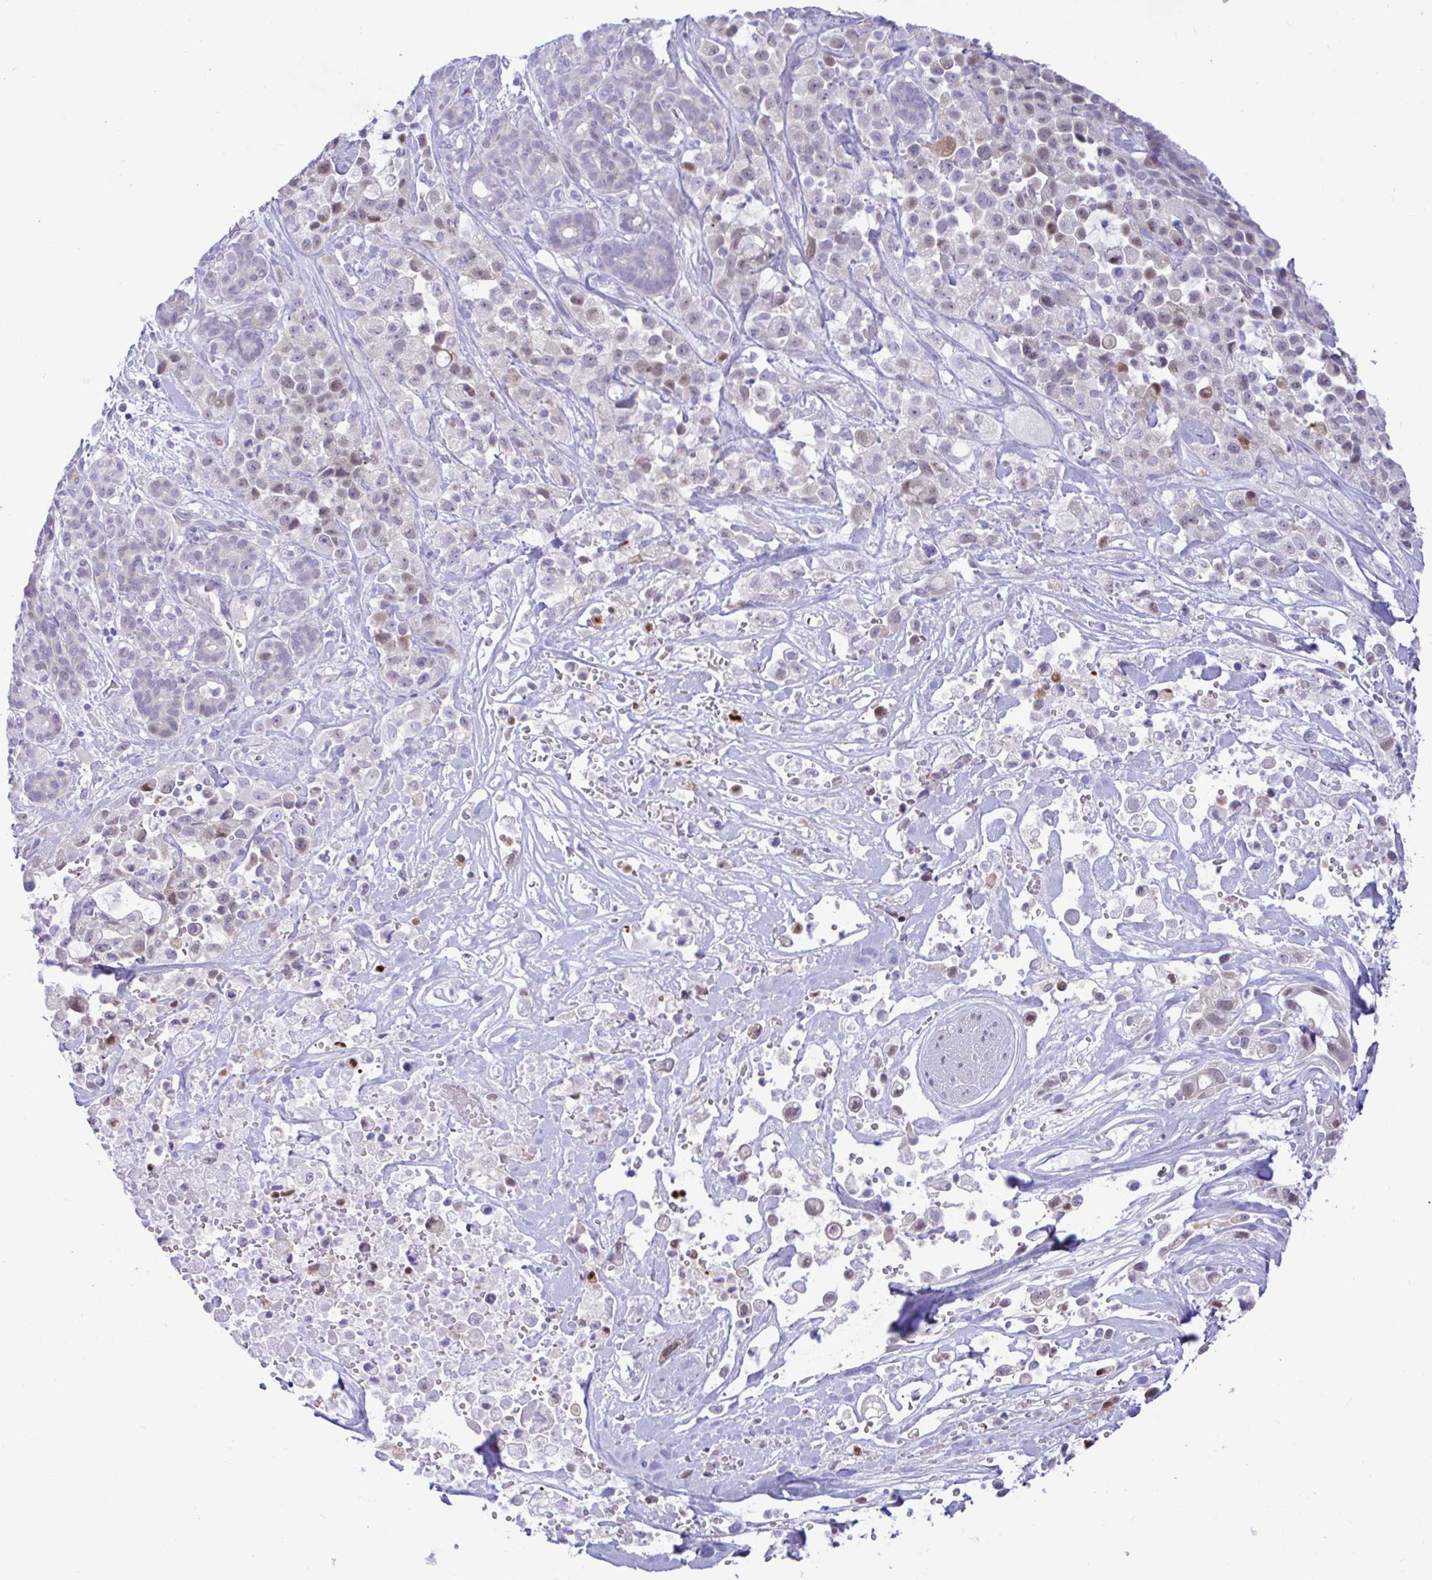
{"staining": {"intensity": "weak", "quantity": "25%-75%", "location": "nuclear"}, "tissue": "pancreatic cancer", "cell_type": "Tumor cells", "image_type": "cancer", "snomed": [{"axis": "morphology", "description": "Adenocarcinoma, NOS"}, {"axis": "topography", "description": "Pancreas"}], "caption": "Approximately 25%-75% of tumor cells in pancreatic cancer (adenocarcinoma) reveal weak nuclear protein staining as visualized by brown immunohistochemical staining.", "gene": "ZNF485", "patient": {"sex": "male", "age": 44}}